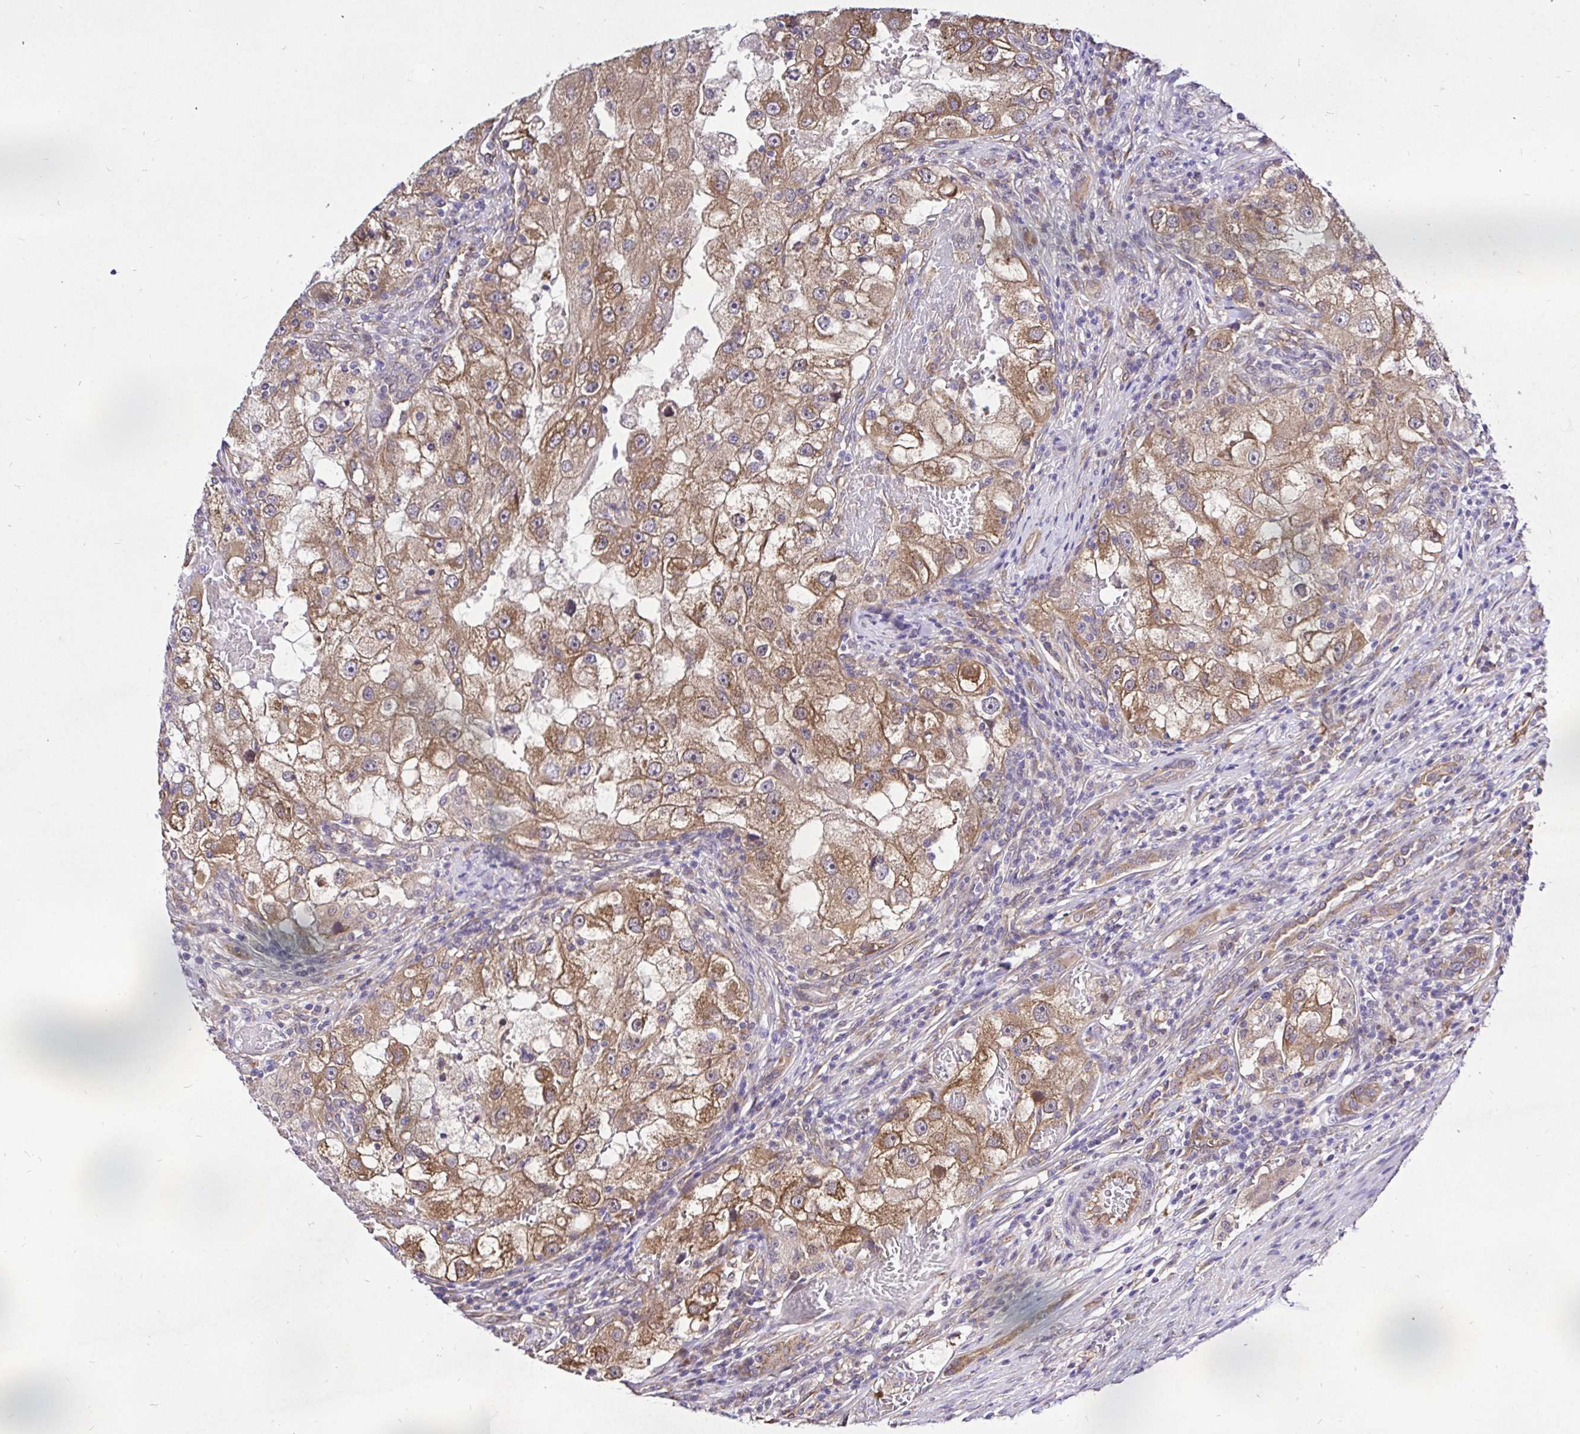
{"staining": {"intensity": "moderate", "quantity": ">75%", "location": "cytoplasmic/membranous"}, "tissue": "renal cancer", "cell_type": "Tumor cells", "image_type": "cancer", "snomed": [{"axis": "morphology", "description": "Adenocarcinoma, NOS"}, {"axis": "topography", "description": "Kidney"}], "caption": "IHC image of neoplastic tissue: renal cancer stained using IHC shows medium levels of moderate protein expression localized specifically in the cytoplasmic/membranous of tumor cells, appearing as a cytoplasmic/membranous brown color.", "gene": "CCDC122", "patient": {"sex": "male", "age": 63}}